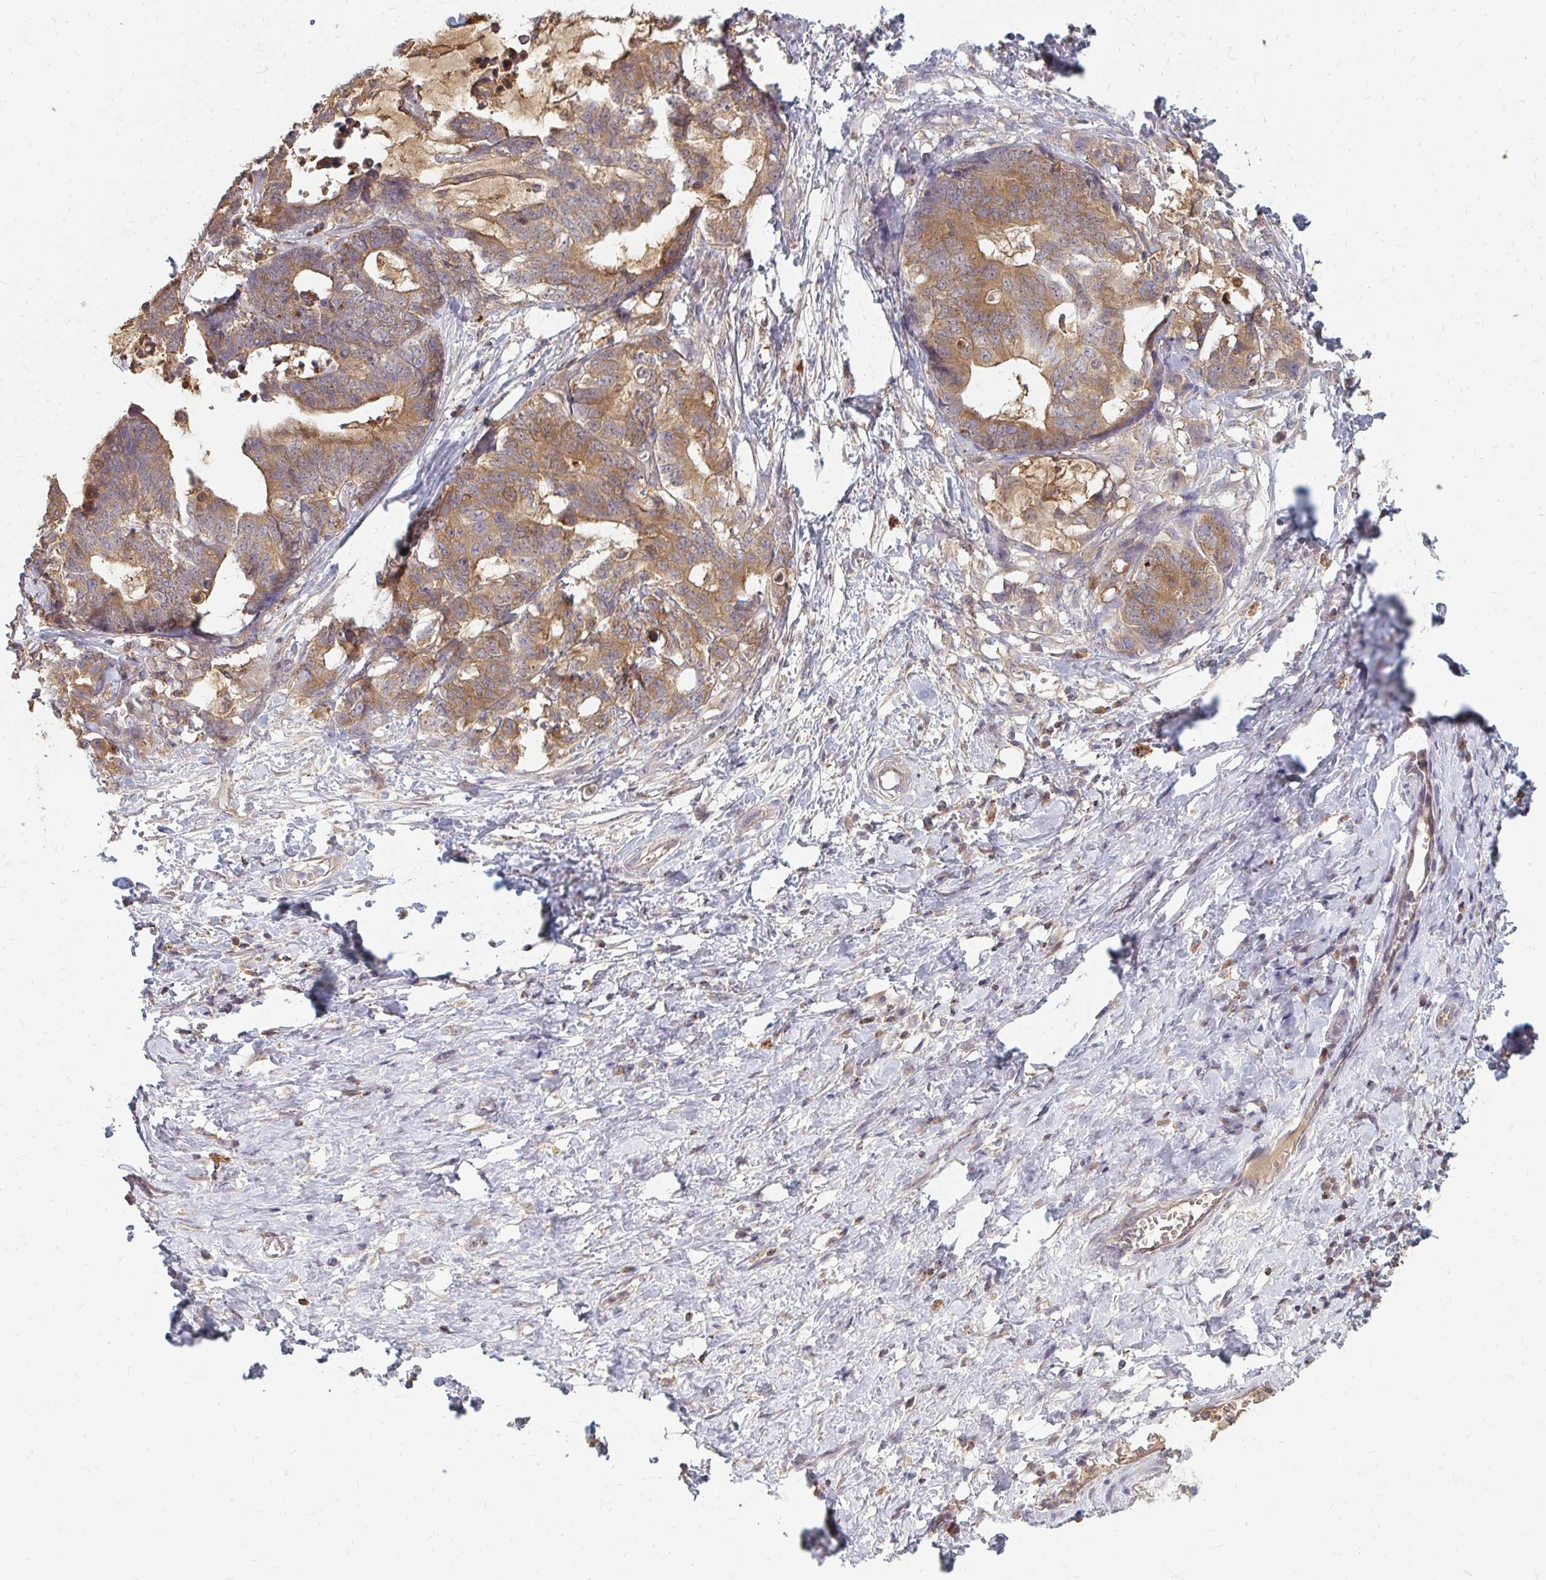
{"staining": {"intensity": "moderate", "quantity": ">75%", "location": "cytoplasmic/membranous"}, "tissue": "stomach cancer", "cell_type": "Tumor cells", "image_type": "cancer", "snomed": [{"axis": "morphology", "description": "Normal tissue, NOS"}, {"axis": "morphology", "description": "Adenocarcinoma, NOS"}, {"axis": "topography", "description": "Stomach"}], "caption": "A high-resolution image shows immunohistochemistry (IHC) staining of stomach adenocarcinoma, which reveals moderate cytoplasmic/membranous staining in about >75% of tumor cells.", "gene": "ZNF285", "patient": {"sex": "female", "age": 64}}